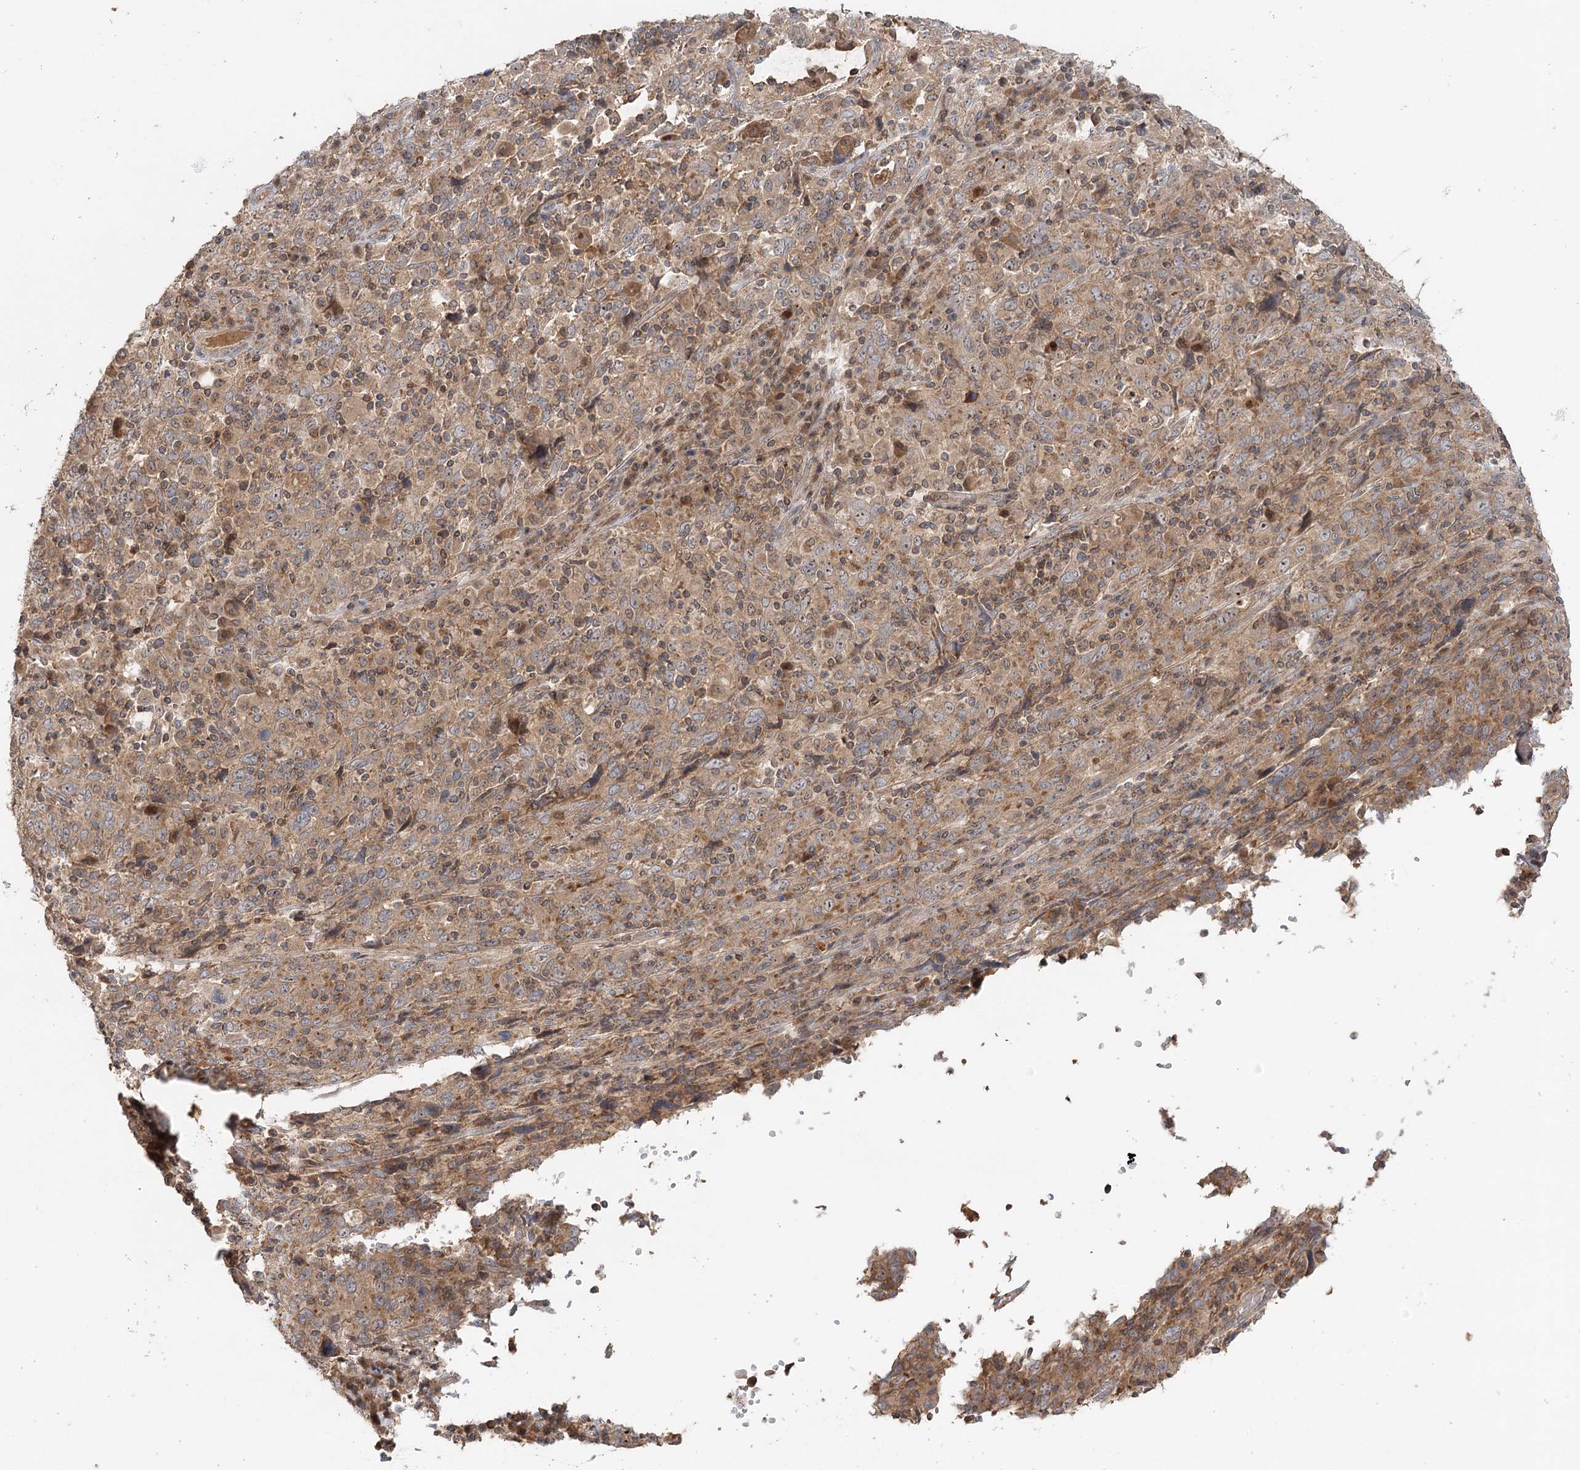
{"staining": {"intensity": "moderate", "quantity": "25%-75%", "location": "cytoplasmic/membranous,nuclear"}, "tissue": "cervical cancer", "cell_type": "Tumor cells", "image_type": "cancer", "snomed": [{"axis": "morphology", "description": "Squamous cell carcinoma, NOS"}, {"axis": "topography", "description": "Cervix"}], "caption": "Squamous cell carcinoma (cervical) tissue reveals moderate cytoplasmic/membranous and nuclear positivity in about 25%-75% of tumor cells", "gene": "RAPGEF6", "patient": {"sex": "female", "age": 46}}